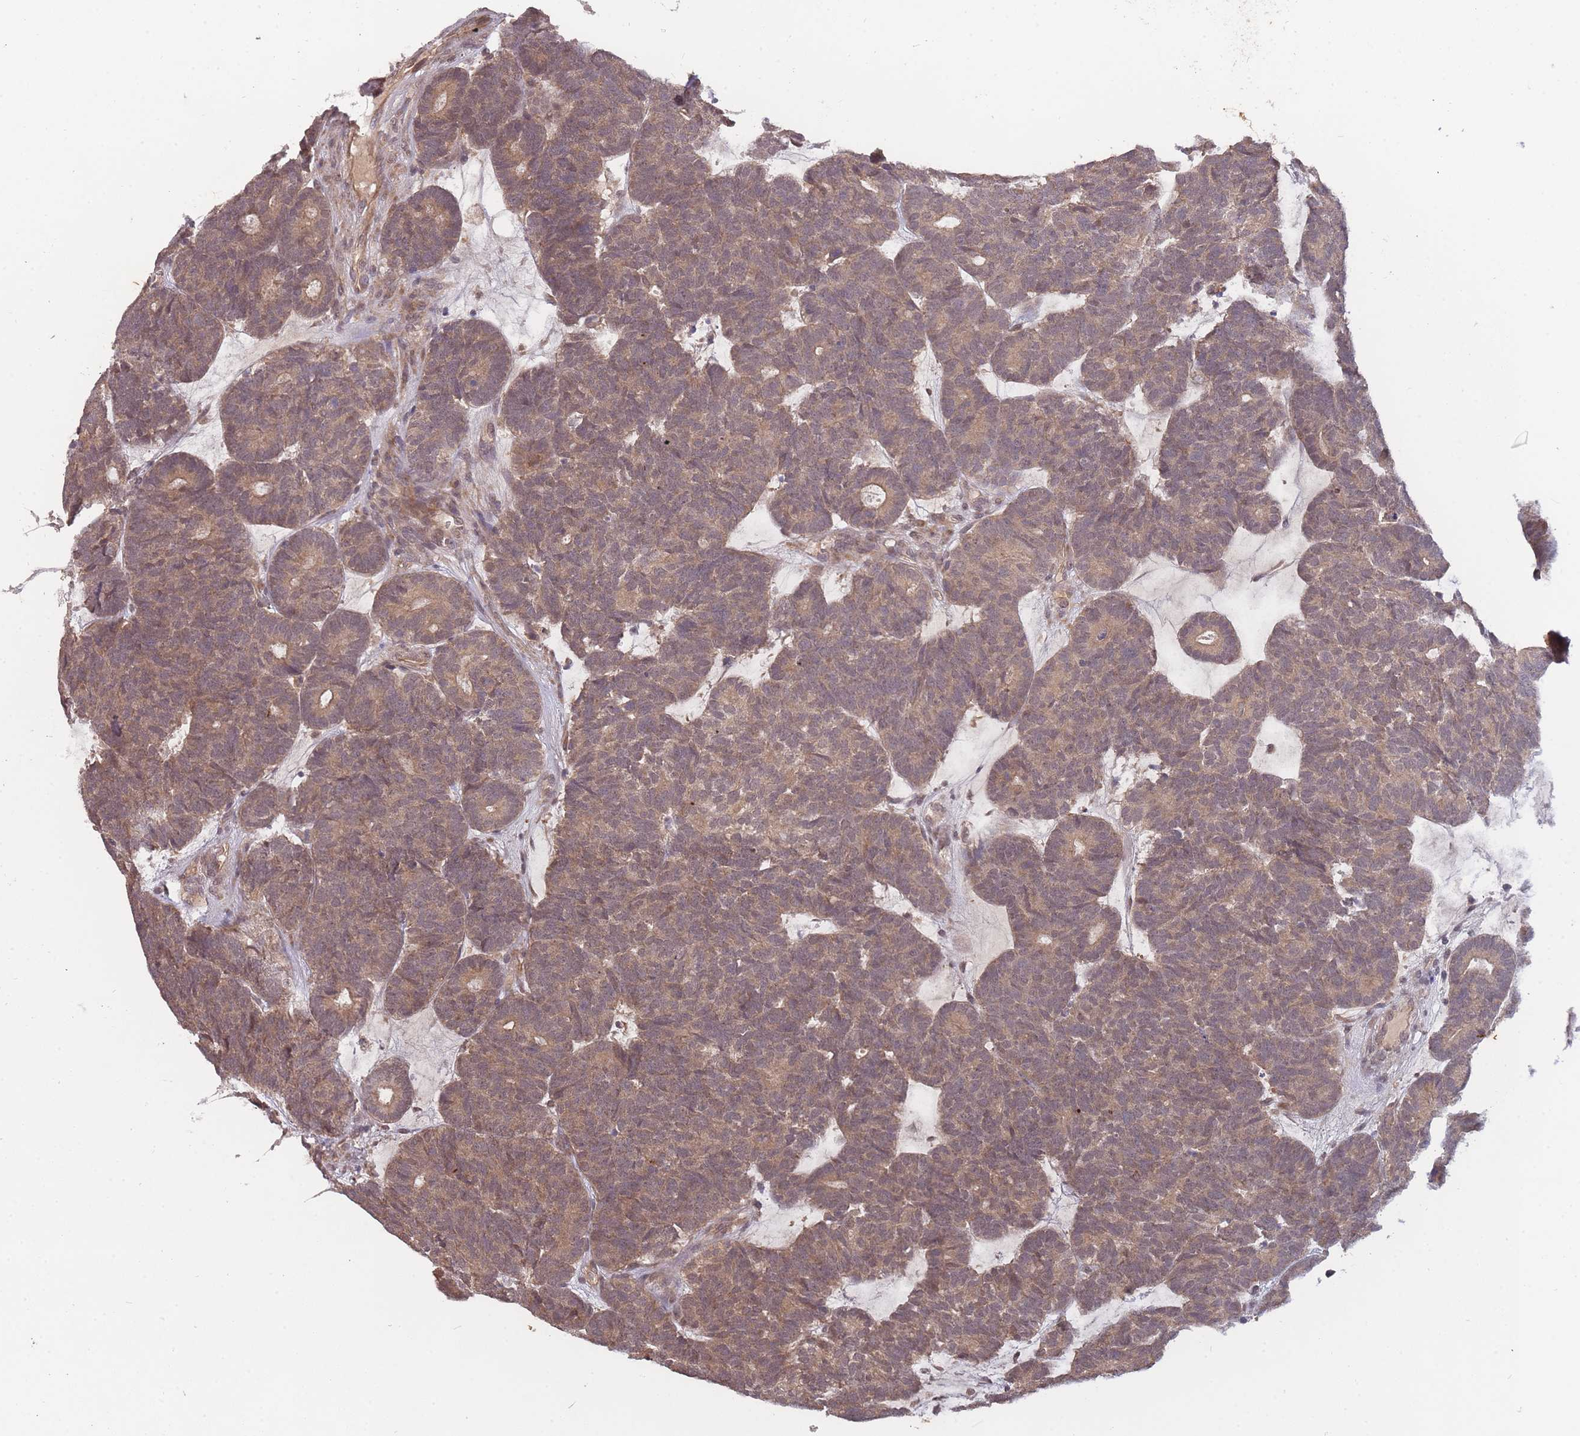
{"staining": {"intensity": "weak", "quantity": ">75%", "location": "cytoplasmic/membranous,nuclear"}, "tissue": "head and neck cancer", "cell_type": "Tumor cells", "image_type": "cancer", "snomed": [{"axis": "morphology", "description": "Adenocarcinoma, NOS"}, {"axis": "topography", "description": "Head-Neck"}], "caption": "Immunohistochemistry of human head and neck cancer demonstrates low levels of weak cytoplasmic/membranous and nuclear positivity in about >75% of tumor cells.", "gene": "SMC6", "patient": {"sex": "female", "age": 81}}